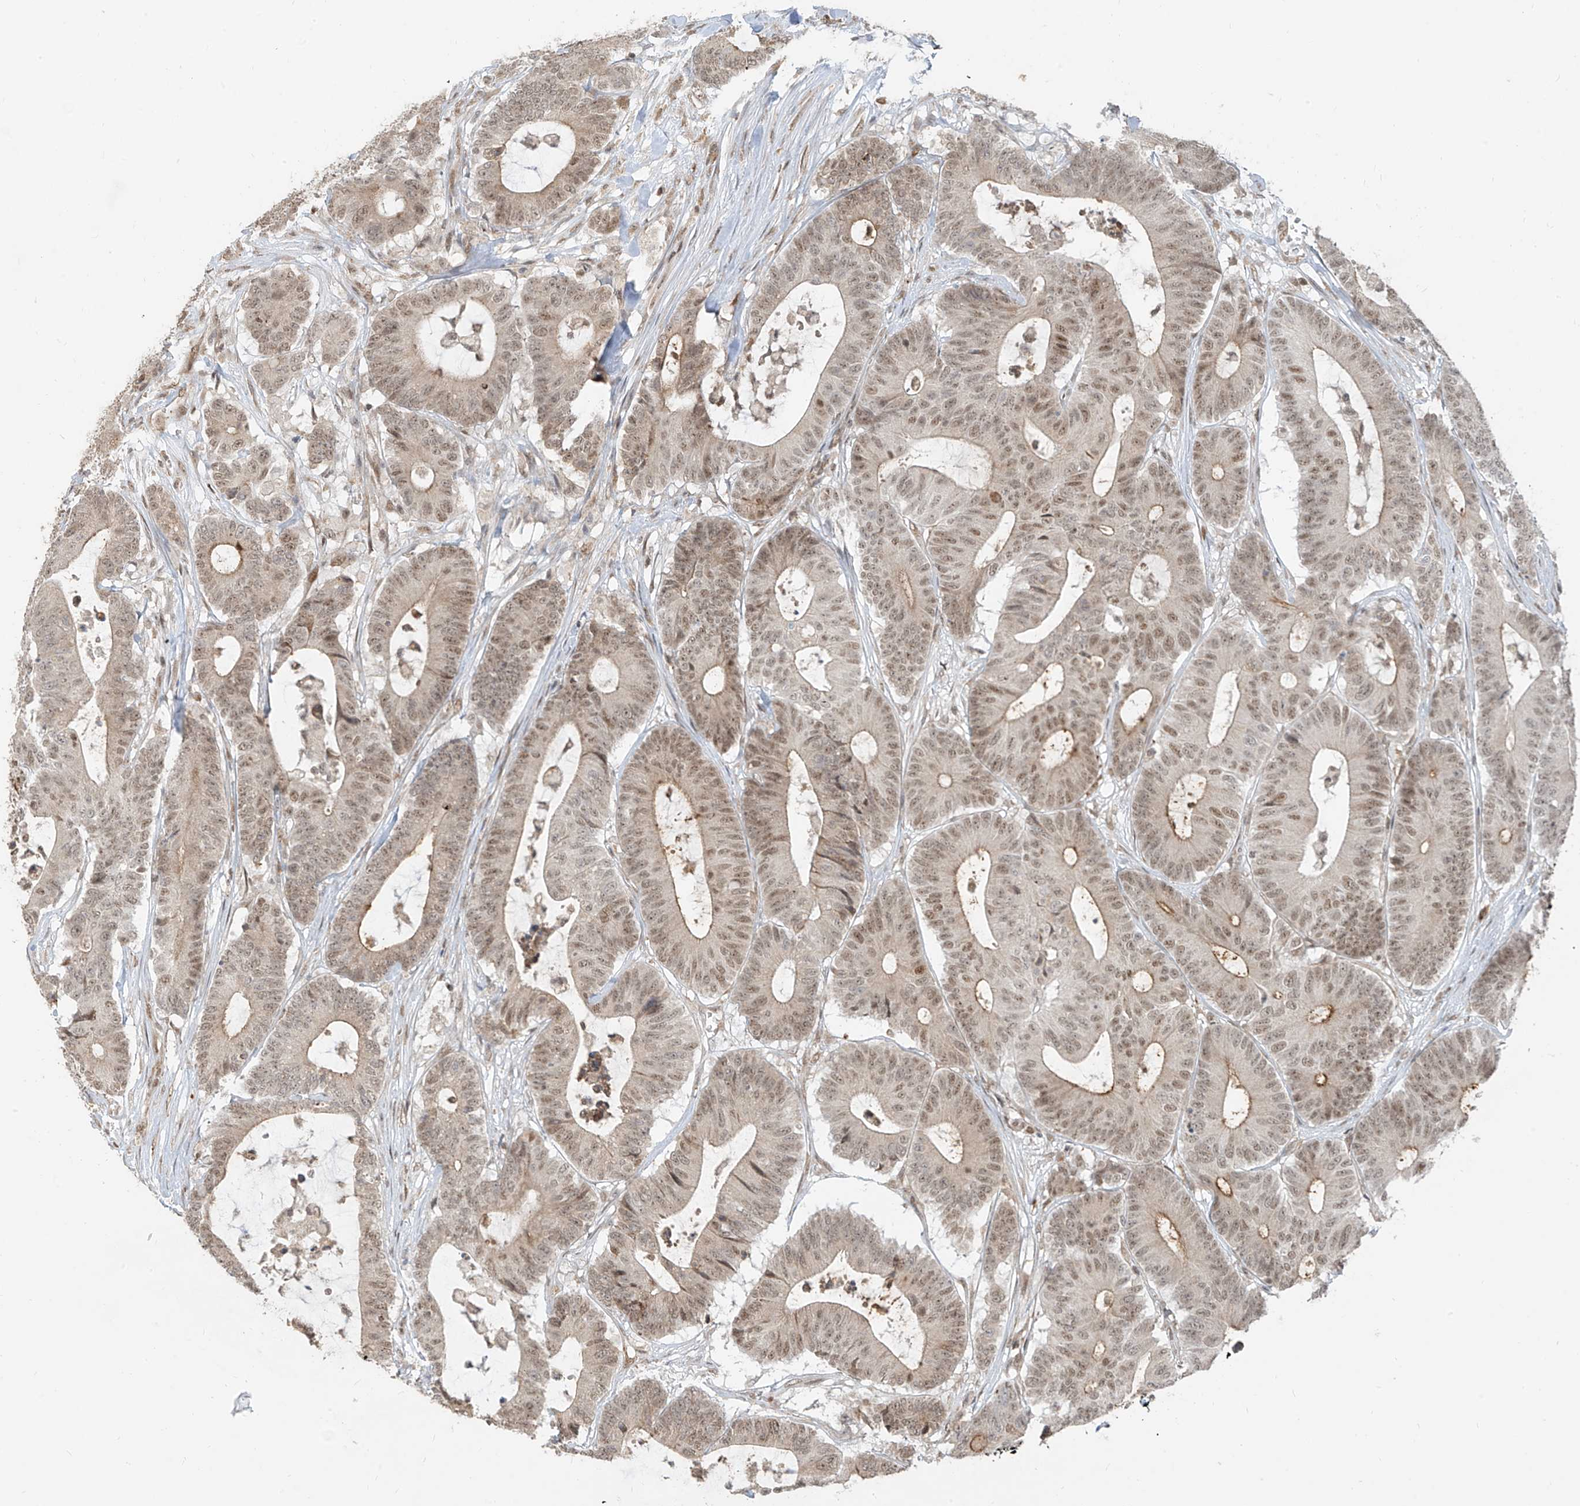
{"staining": {"intensity": "moderate", "quantity": ">75%", "location": "nuclear"}, "tissue": "colorectal cancer", "cell_type": "Tumor cells", "image_type": "cancer", "snomed": [{"axis": "morphology", "description": "Adenocarcinoma, NOS"}, {"axis": "topography", "description": "Colon"}], "caption": "Colorectal adenocarcinoma stained with IHC exhibits moderate nuclear staining in approximately >75% of tumor cells.", "gene": "ZMYM2", "patient": {"sex": "female", "age": 84}}